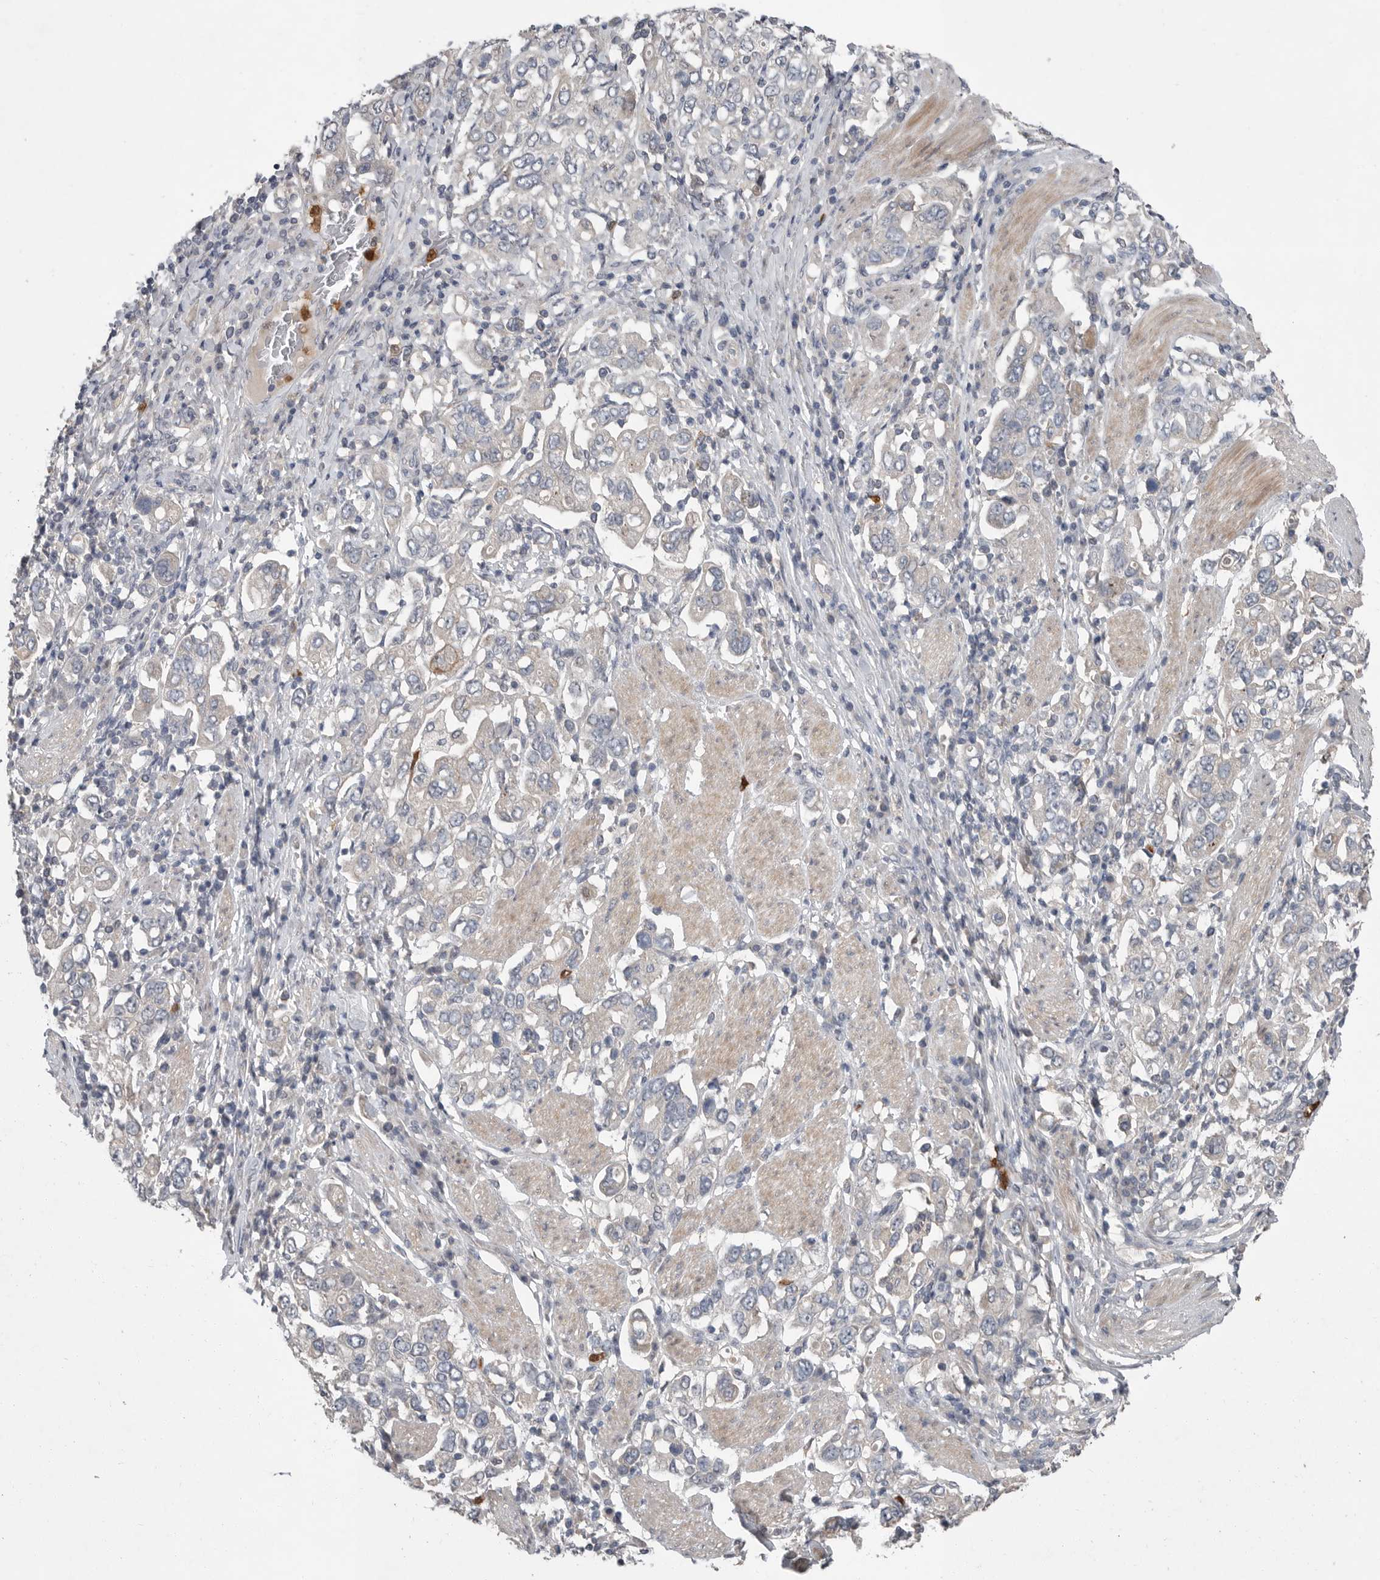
{"staining": {"intensity": "negative", "quantity": "none", "location": "none"}, "tissue": "stomach cancer", "cell_type": "Tumor cells", "image_type": "cancer", "snomed": [{"axis": "morphology", "description": "Adenocarcinoma, NOS"}, {"axis": "topography", "description": "Stomach, upper"}], "caption": "This is an immunohistochemistry (IHC) photomicrograph of adenocarcinoma (stomach). There is no positivity in tumor cells.", "gene": "SCP2", "patient": {"sex": "male", "age": 62}}